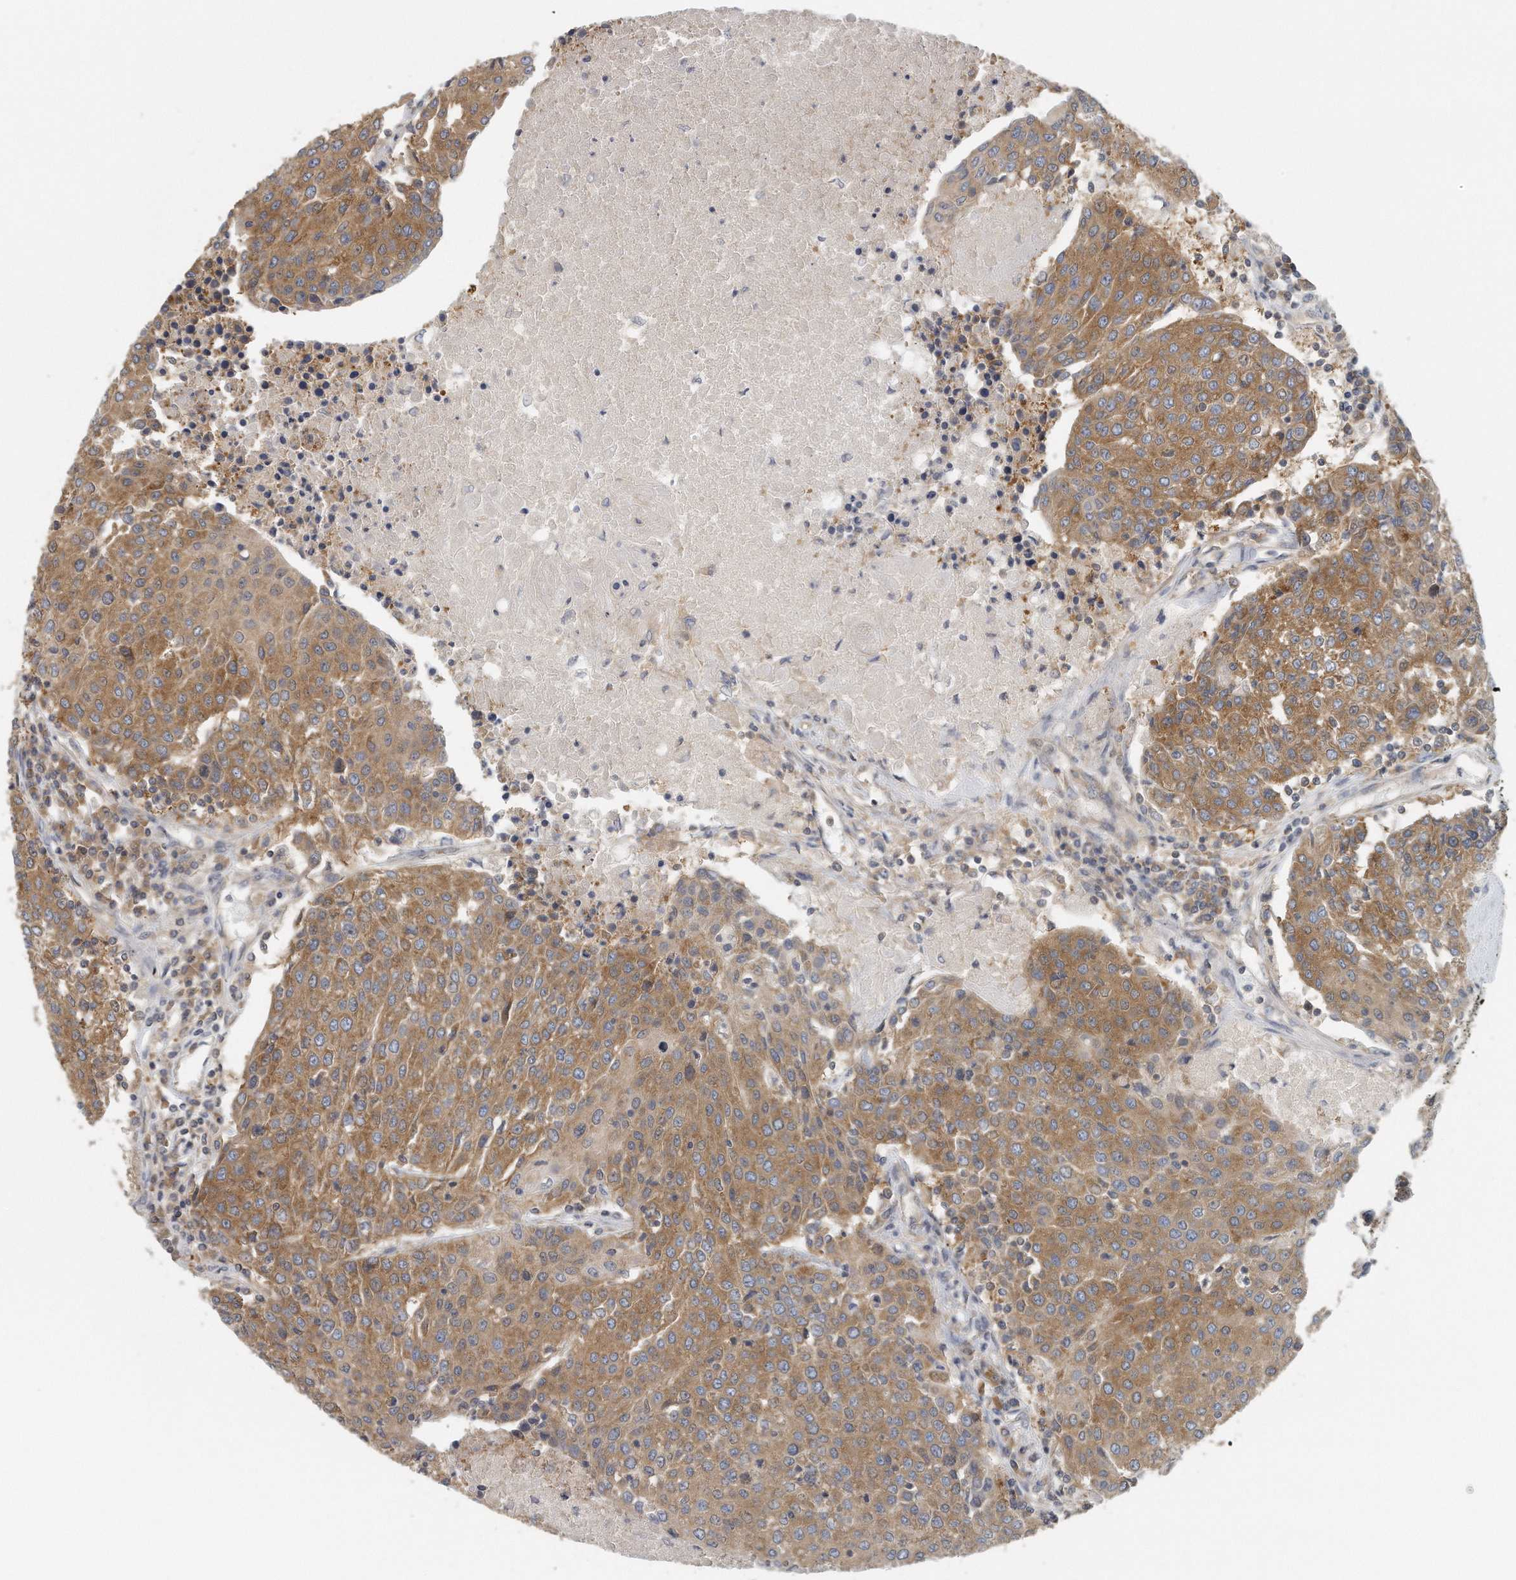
{"staining": {"intensity": "moderate", "quantity": ">75%", "location": "cytoplasmic/membranous"}, "tissue": "urothelial cancer", "cell_type": "Tumor cells", "image_type": "cancer", "snomed": [{"axis": "morphology", "description": "Urothelial carcinoma, High grade"}, {"axis": "topography", "description": "Urinary bladder"}], "caption": "Urothelial cancer stained with IHC reveals moderate cytoplasmic/membranous expression in about >75% of tumor cells. (DAB IHC with brightfield microscopy, high magnification).", "gene": "EIF3I", "patient": {"sex": "female", "age": 85}}